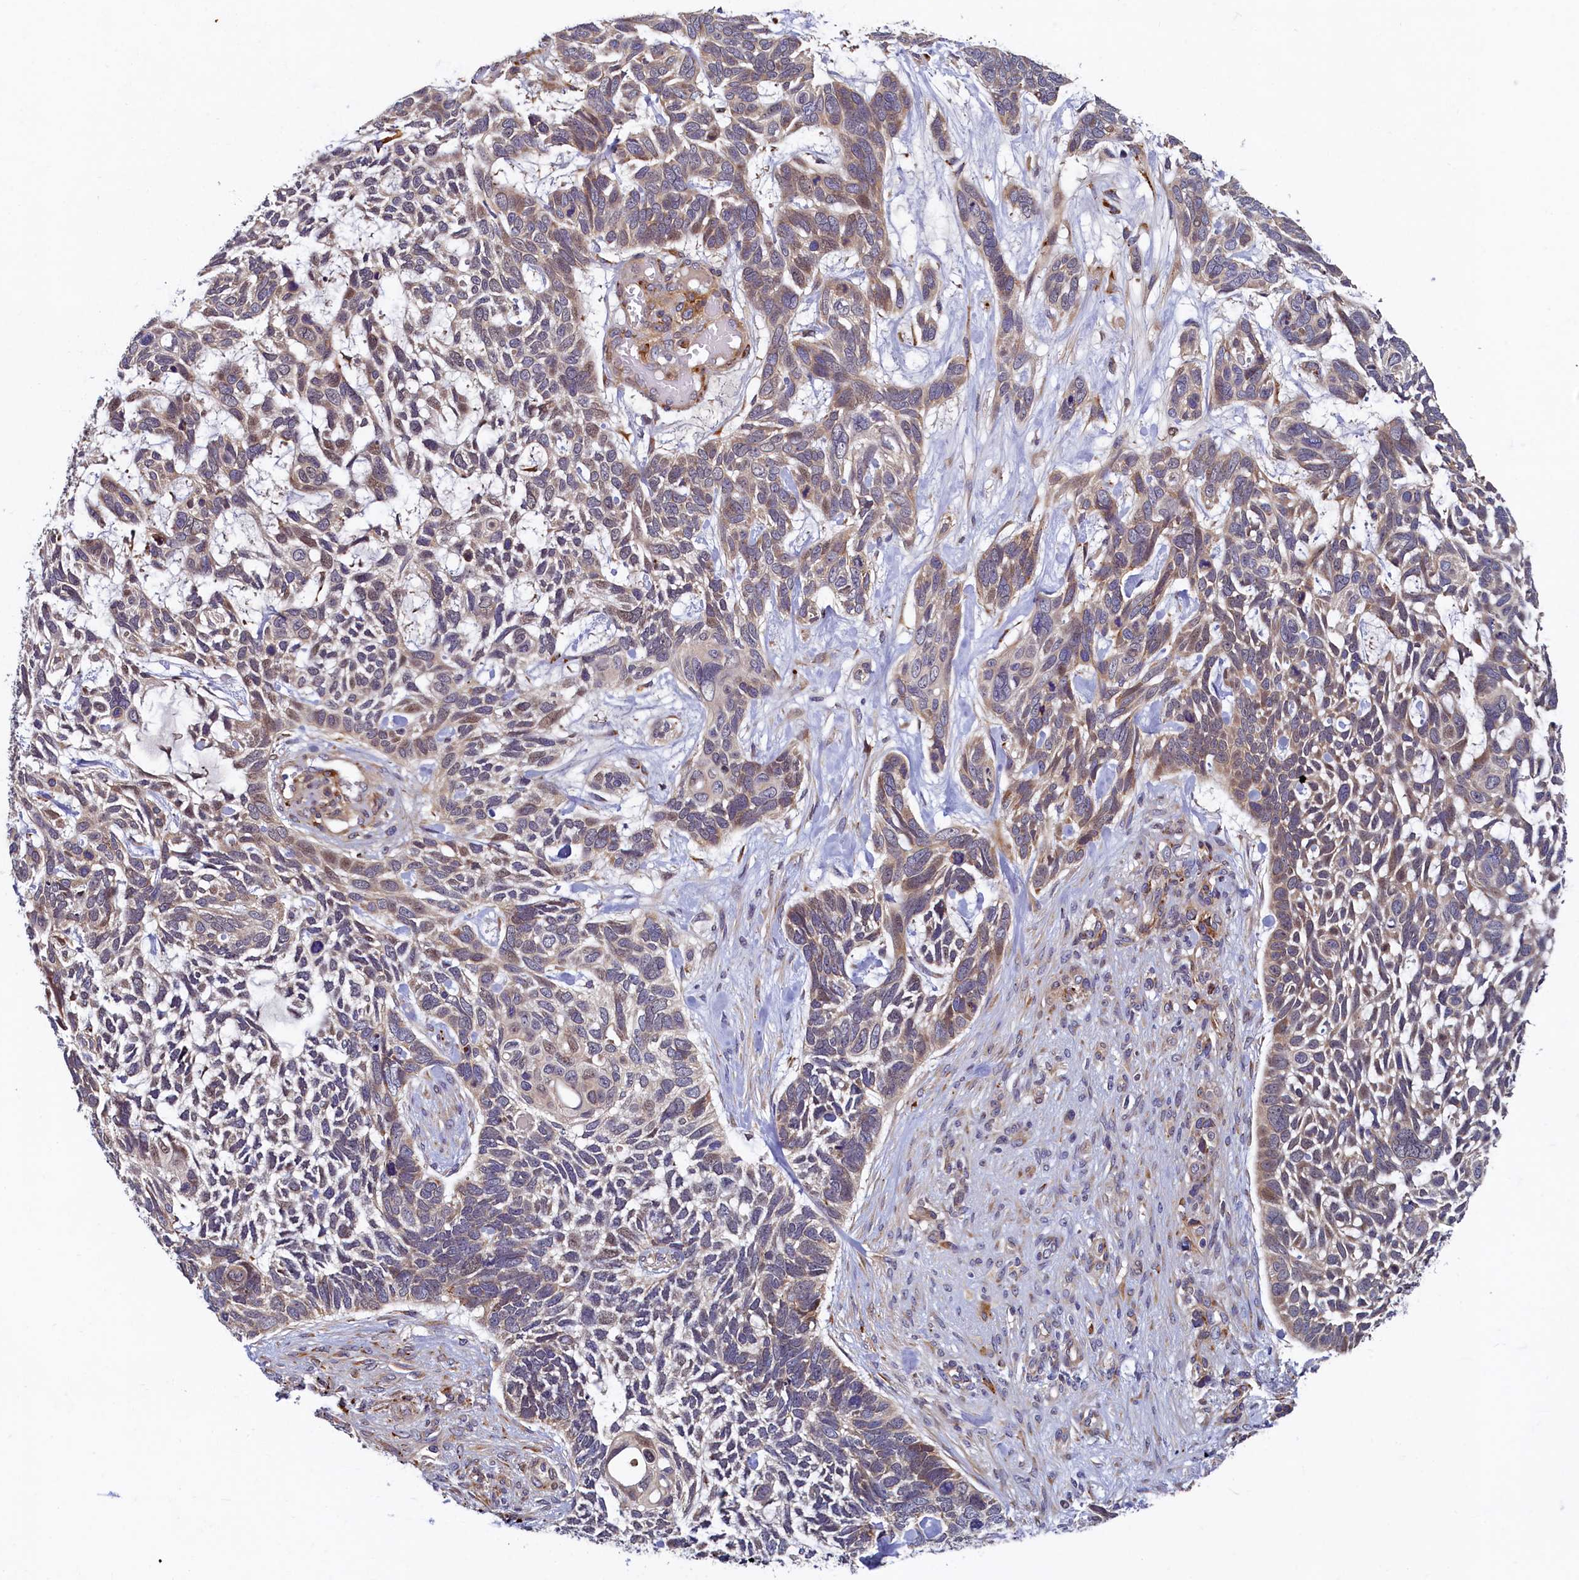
{"staining": {"intensity": "moderate", "quantity": "25%-75%", "location": "cytoplasmic/membranous"}, "tissue": "skin cancer", "cell_type": "Tumor cells", "image_type": "cancer", "snomed": [{"axis": "morphology", "description": "Basal cell carcinoma"}, {"axis": "topography", "description": "Skin"}], "caption": "There is medium levels of moderate cytoplasmic/membranous positivity in tumor cells of basal cell carcinoma (skin), as demonstrated by immunohistochemical staining (brown color).", "gene": "SLC16A14", "patient": {"sex": "male", "age": 88}}